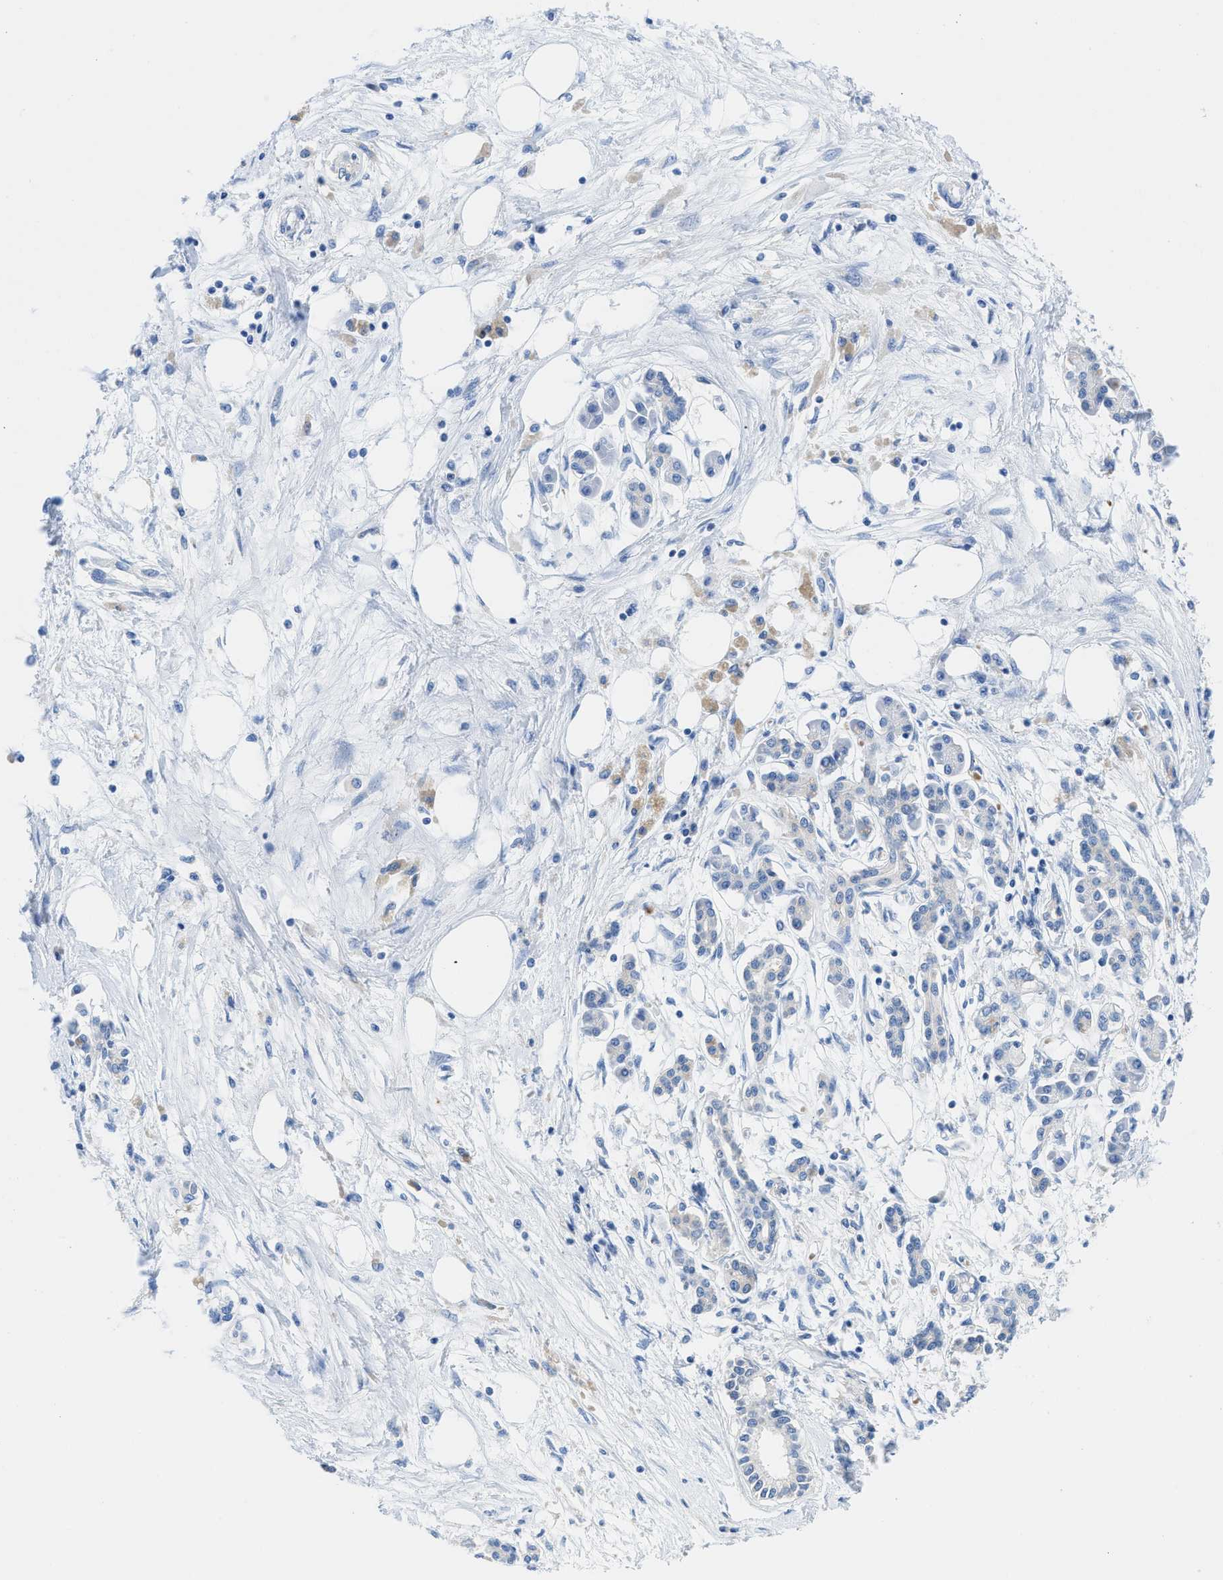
{"staining": {"intensity": "negative", "quantity": "none", "location": "none"}, "tissue": "pancreatic cancer", "cell_type": "Tumor cells", "image_type": "cancer", "snomed": [{"axis": "morphology", "description": "Adenocarcinoma, NOS"}, {"axis": "topography", "description": "Pancreas"}], "caption": "The micrograph exhibits no staining of tumor cells in pancreatic cancer.", "gene": "NEB", "patient": {"sex": "female", "age": 77}}